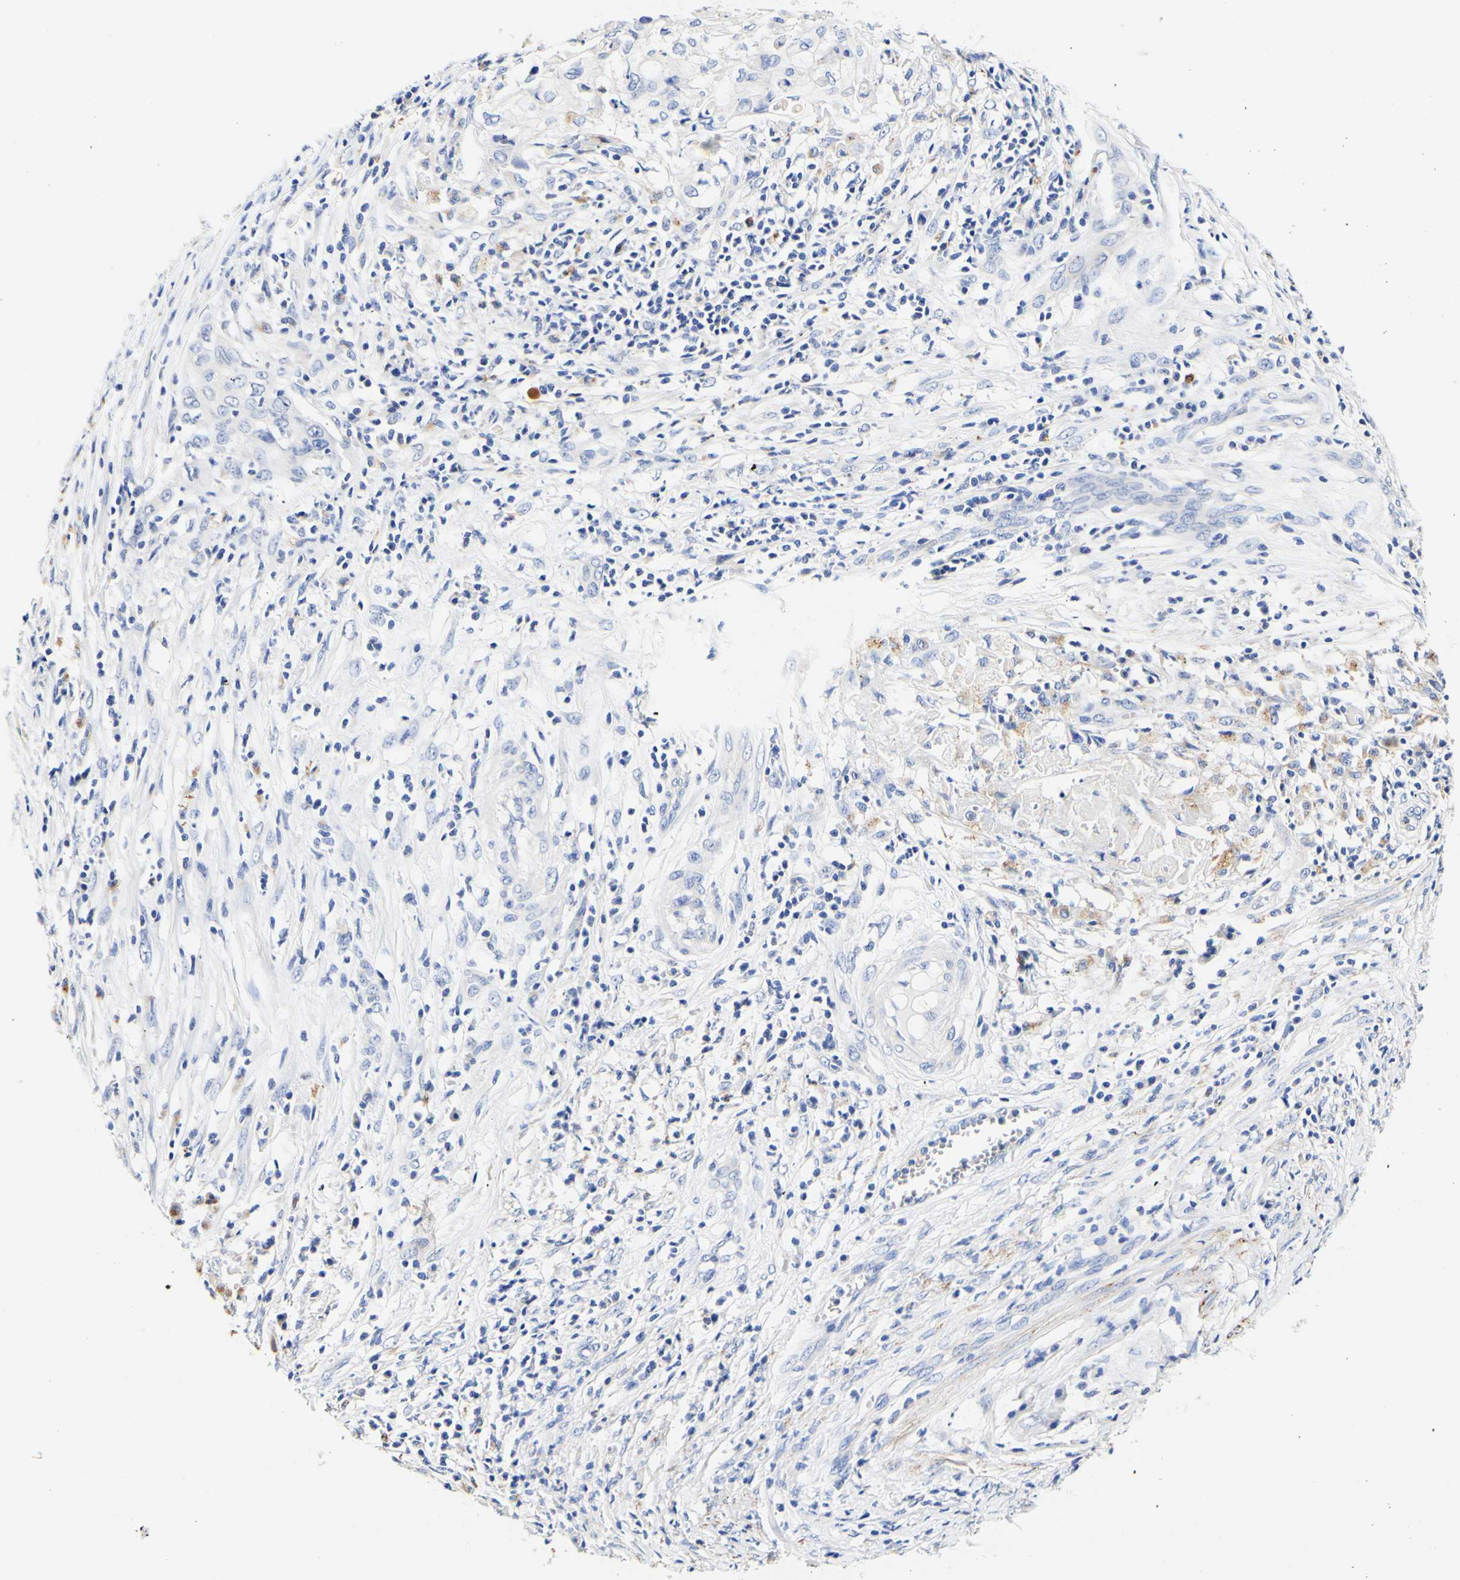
{"staining": {"intensity": "weak", "quantity": "<25%", "location": "cytoplasmic/membranous"}, "tissue": "cervical cancer", "cell_type": "Tumor cells", "image_type": "cancer", "snomed": [{"axis": "morphology", "description": "Squamous cell carcinoma, NOS"}, {"axis": "topography", "description": "Cervix"}], "caption": "Immunohistochemical staining of cervical squamous cell carcinoma displays no significant positivity in tumor cells. (Brightfield microscopy of DAB (3,3'-diaminobenzidine) immunohistochemistry at high magnification).", "gene": "CAMK4", "patient": {"sex": "female", "age": 39}}